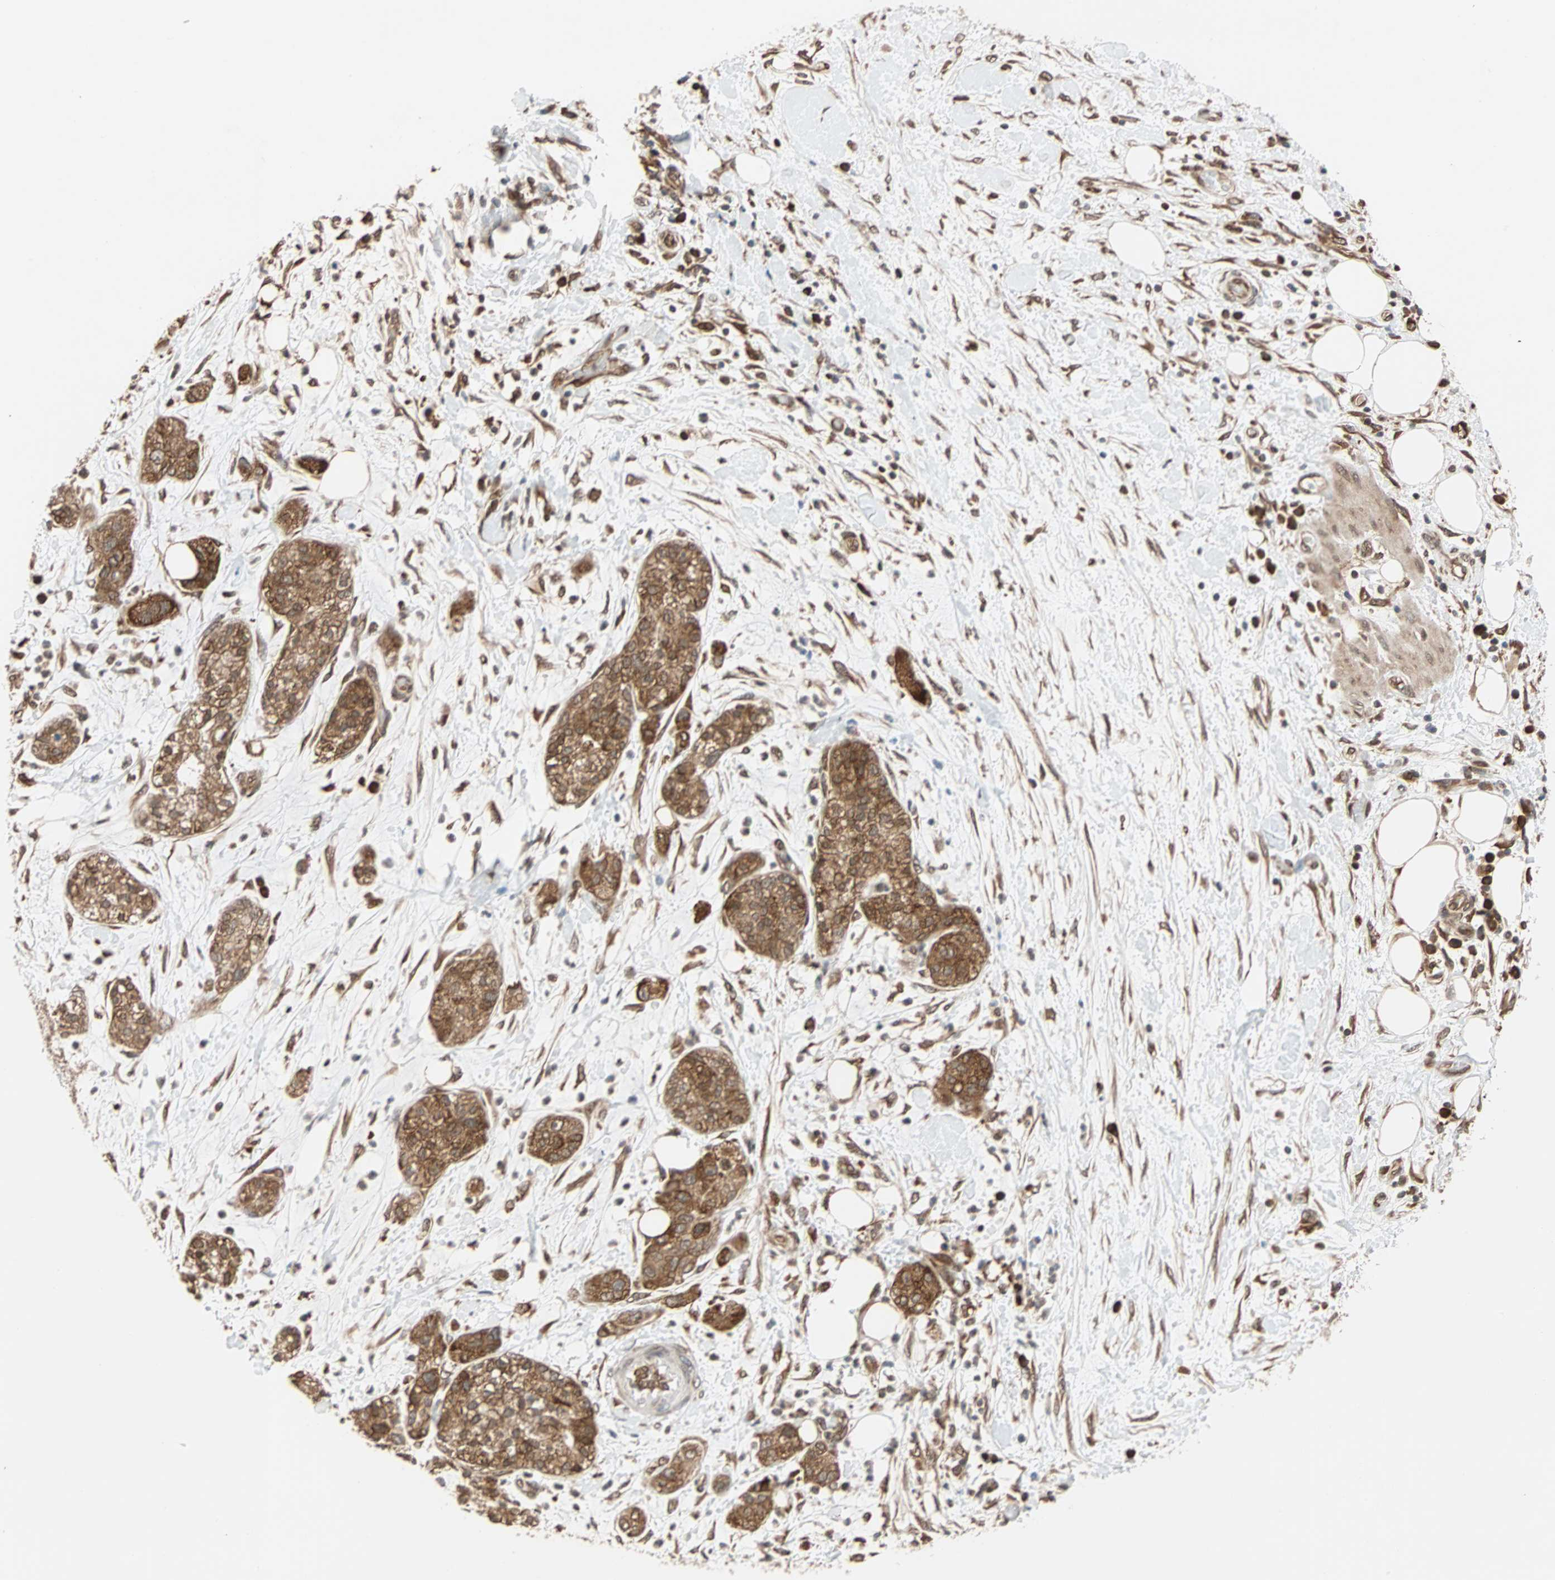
{"staining": {"intensity": "strong", "quantity": ">75%", "location": "cytoplasmic/membranous"}, "tissue": "pancreatic cancer", "cell_type": "Tumor cells", "image_type": "cancer", "snomed": [{"axis": "morphology", "description": "Adenocarcinoma, NOS"}, {"axis": "topography", "description": "Pancreas"}], "caption": "Immunohistochemistry (IHC) (DAB) staining of human pancreatic cancer shows strong cytoplasmic/membranous protein positivity in about >75% of tumor cells. Immunohistochemistry (IHC) stains the protein in brown and the nuclei are stained blue.", "gene": "AUP1", "patient": {"sex": "female", "age": 78}}